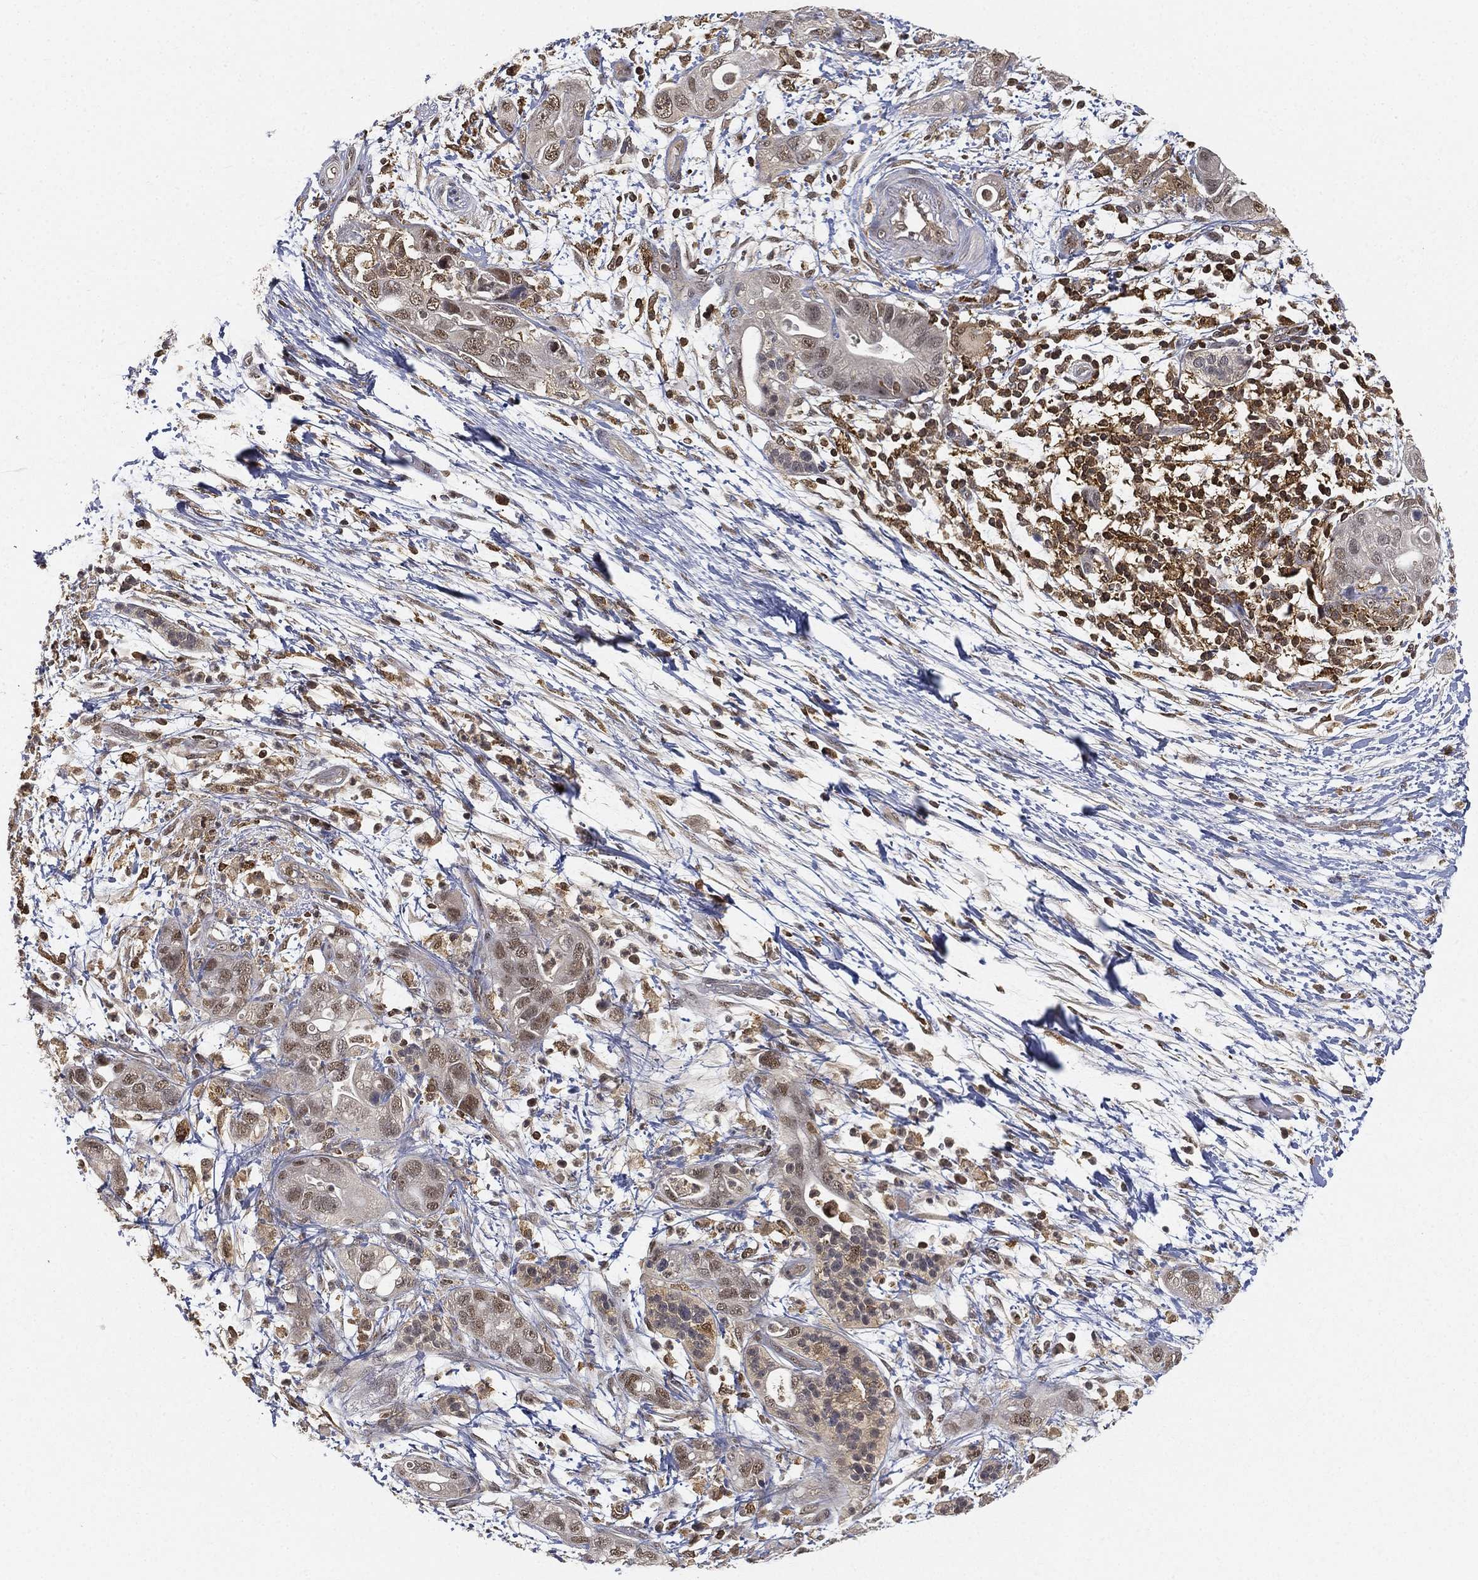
{"staining": {"intensity": "negative", "quantity": "none", "location": "none"}, "tissue": "pancreatic cancer", "cell_type": "Tumor cells", "image_type": "cancer", "snomed": [{"axis": "morphology", "description": "Adenocarcinoma, NOS"}, {"axis": "topography", "description": "Pancreas"}], "caption": "High magnification brightfield microscopy of pancreatic cancer stained with DAB (brown) and counterstained with hematoxylin (blue): tumor cells show no significant positivity.", "gene": "WDR26", "patient": {"sex": "female", "age": 72}}